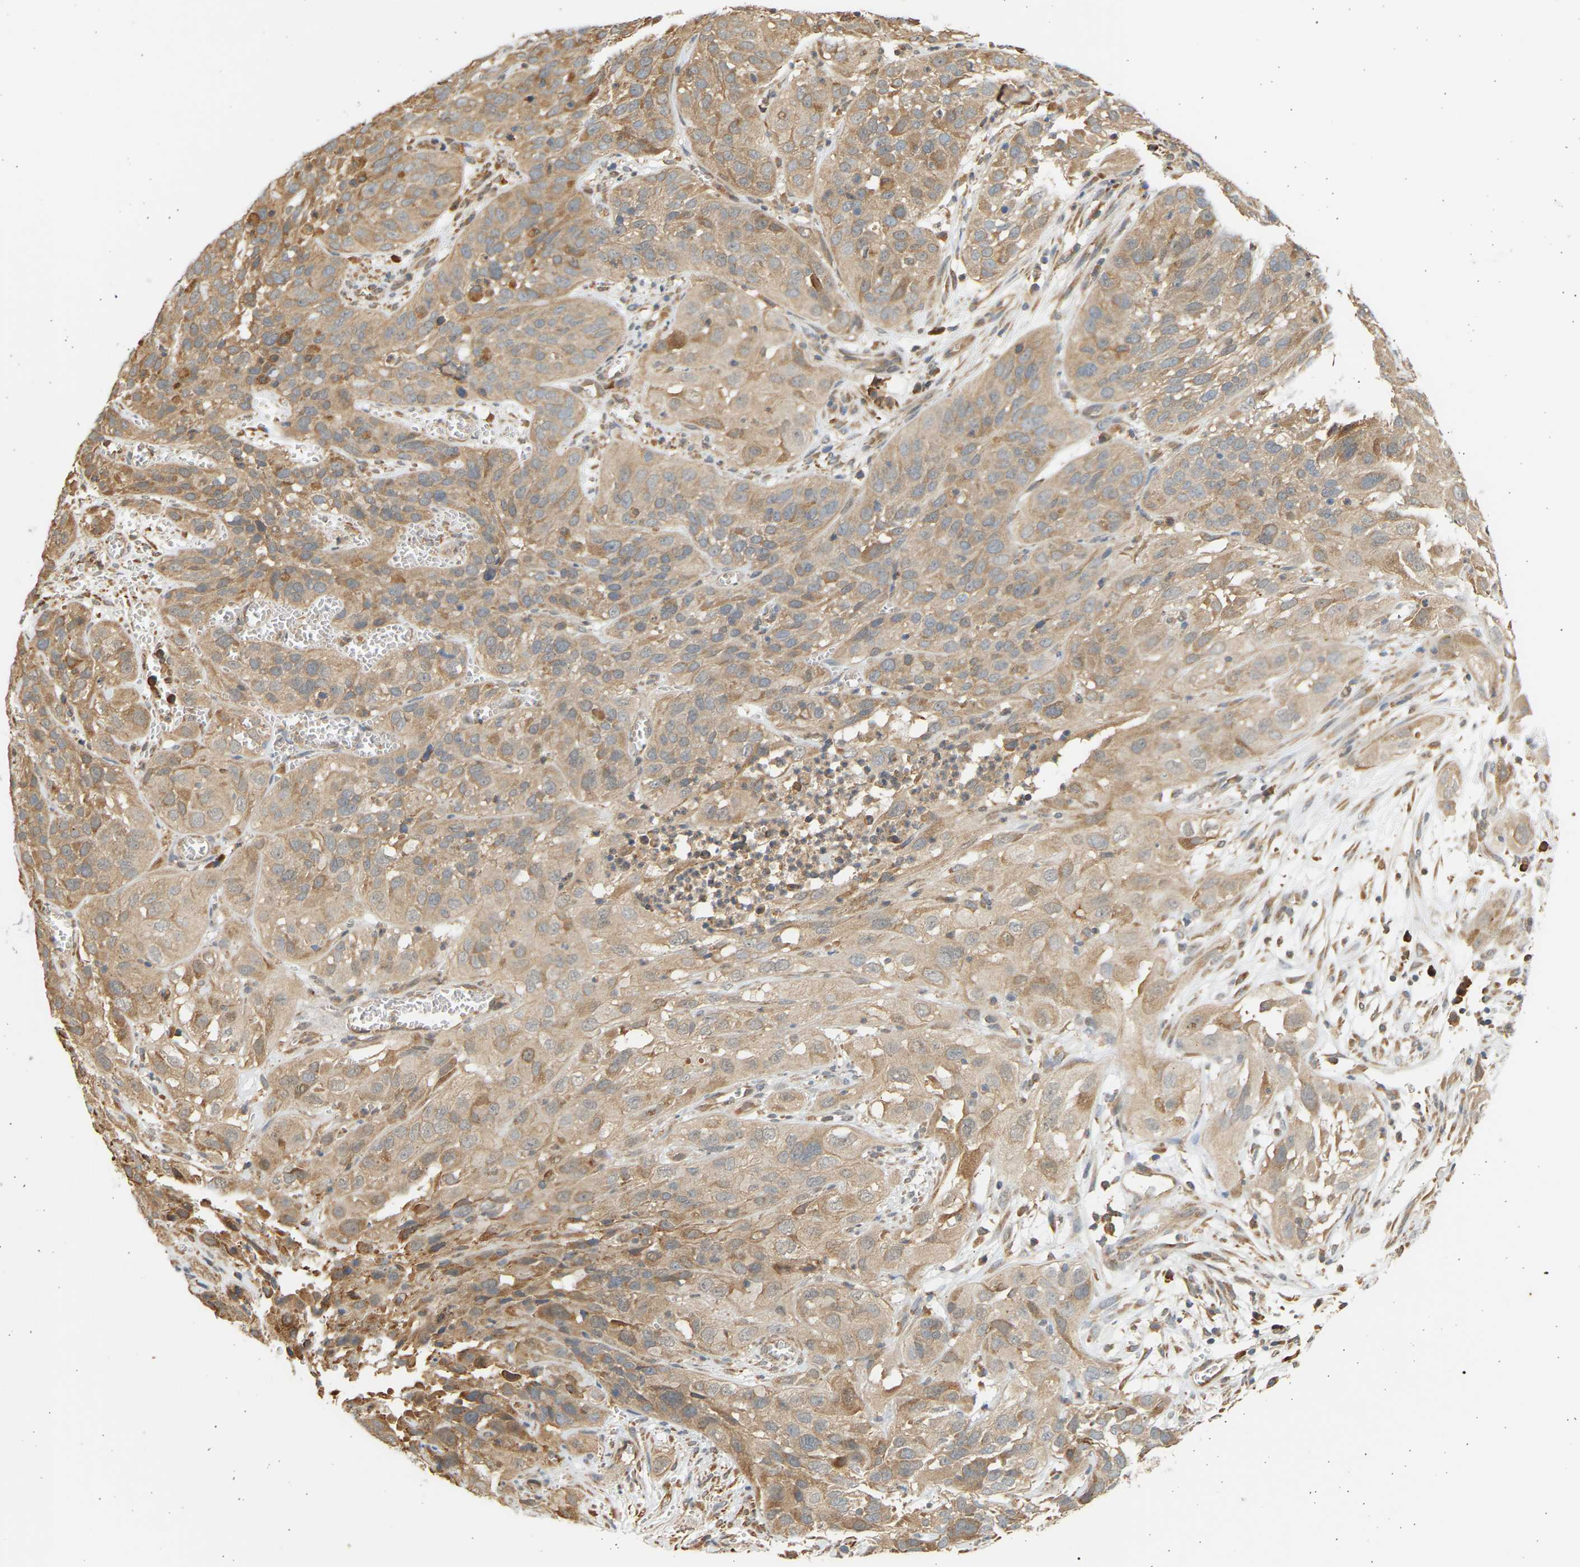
{"staining": {"intensity": "moderate", "quantity": ">75%", "location": "cytoplasmic/membranous"}, "tissue": "cervical cancer", "cell_type": "Tumor cells", "image_type": "cancer", "snomed": [{"axis": "morphology", "description": "Squamous cell carcinoma, NOS"}, {"axis": "topography", "description": "Cervix"}], "caption": "A histopathology image showing moderate cytoplasmic/membranous positivity in approximately >75% of tumor cells in cervical squamous cell carcinoma, as visualized by brown immunohistochemical staining.", "gene": "B4GALT6", "patient": {"sex": "female", "age": 32}}